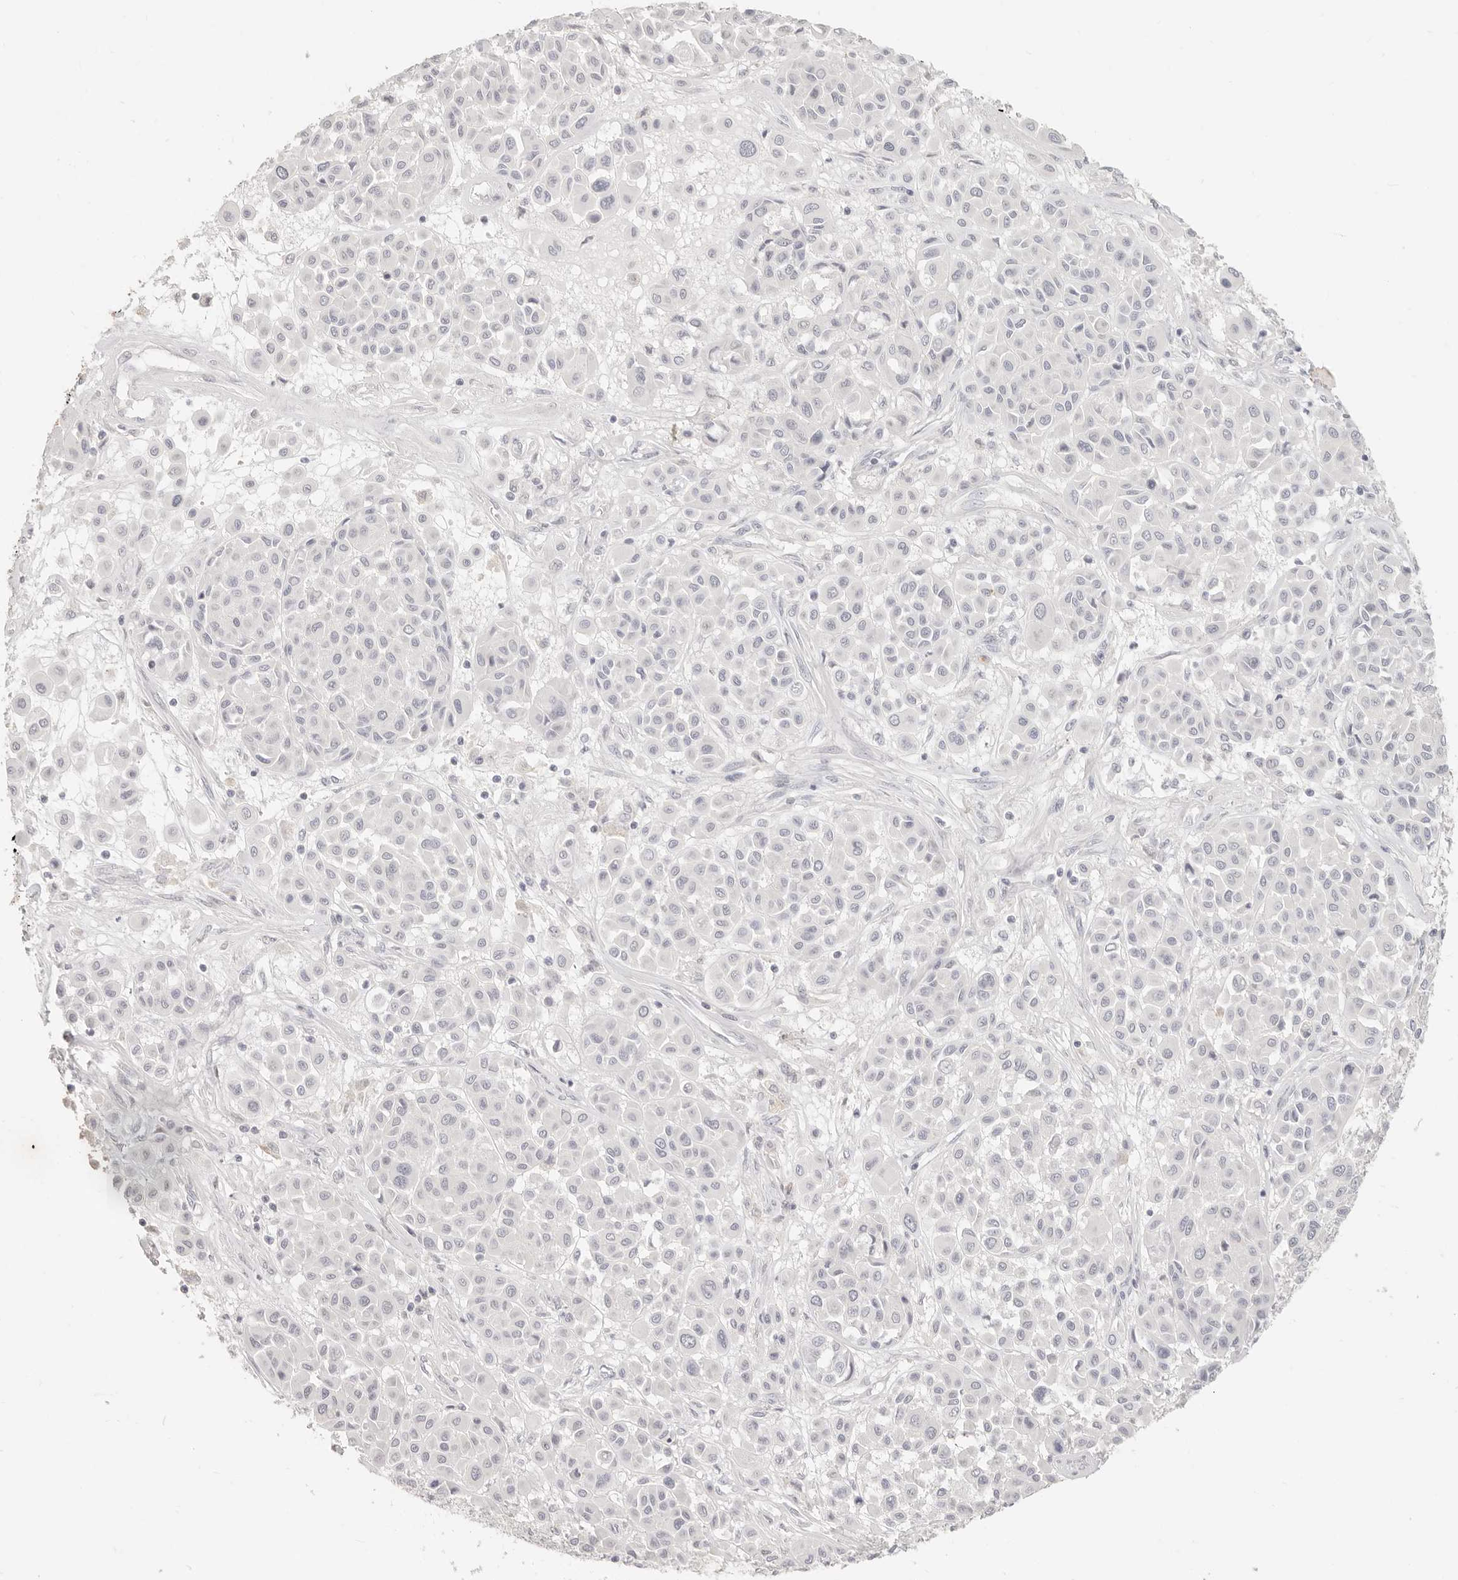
{"staining": {"intensity": "negative", "quantity": "none", "location": "none"}, "tissue": "melanoma", "cell_type": "Tumor cells", "image_type": "cancer", "snomed": [{"axis": "morphology", "description": "Malignant melanoma, Metastatic site"}, {"axis": "topography", "description": "Soft tissue"}], "caption": "A histopathology image of human melanoma is negative for staining in tumor cells.", "gene": "EPCAM", "patient": {"sex": "male", "age": 41}}